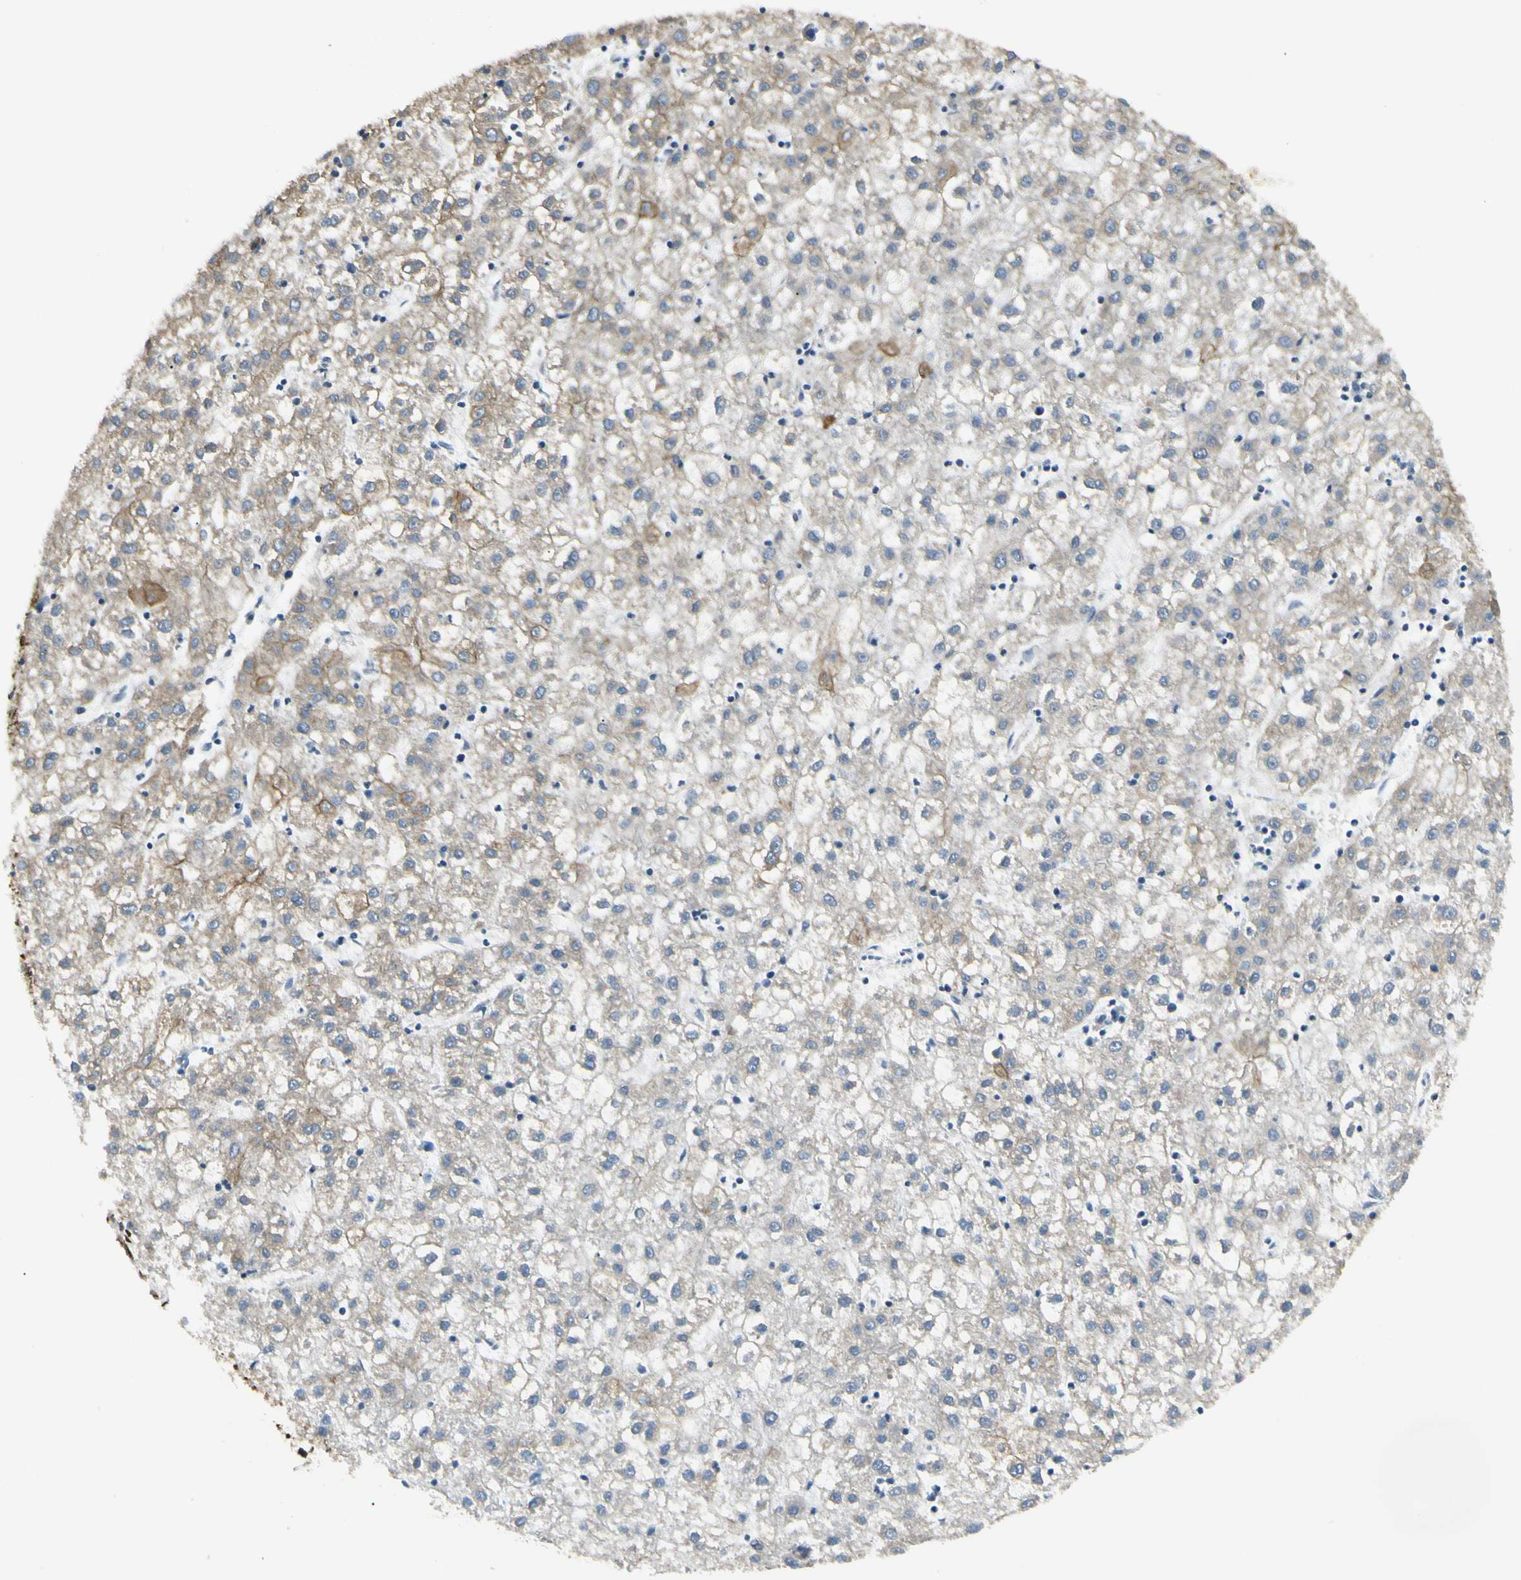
{"staining": {"intensity": "moderate", "quantity": ">75%", "location": "cytoplasmic/membranous"}, "tissue": "liver cancer", "cell_type": "Tumor cells", "image_type": "cancer", "snomed": [{"axis": "morphology", "description": "Carcinoma, Hepatocellular, NOS"}, {"axis": "topography", "description": "Liver"}], "caption": "Hepatocellular carcinoma (liver) stained with a protein marker exhibits moderate staining in tumor cells.", "gene": "ATXN1", "patient": {"sex": "male", "age": 72}}